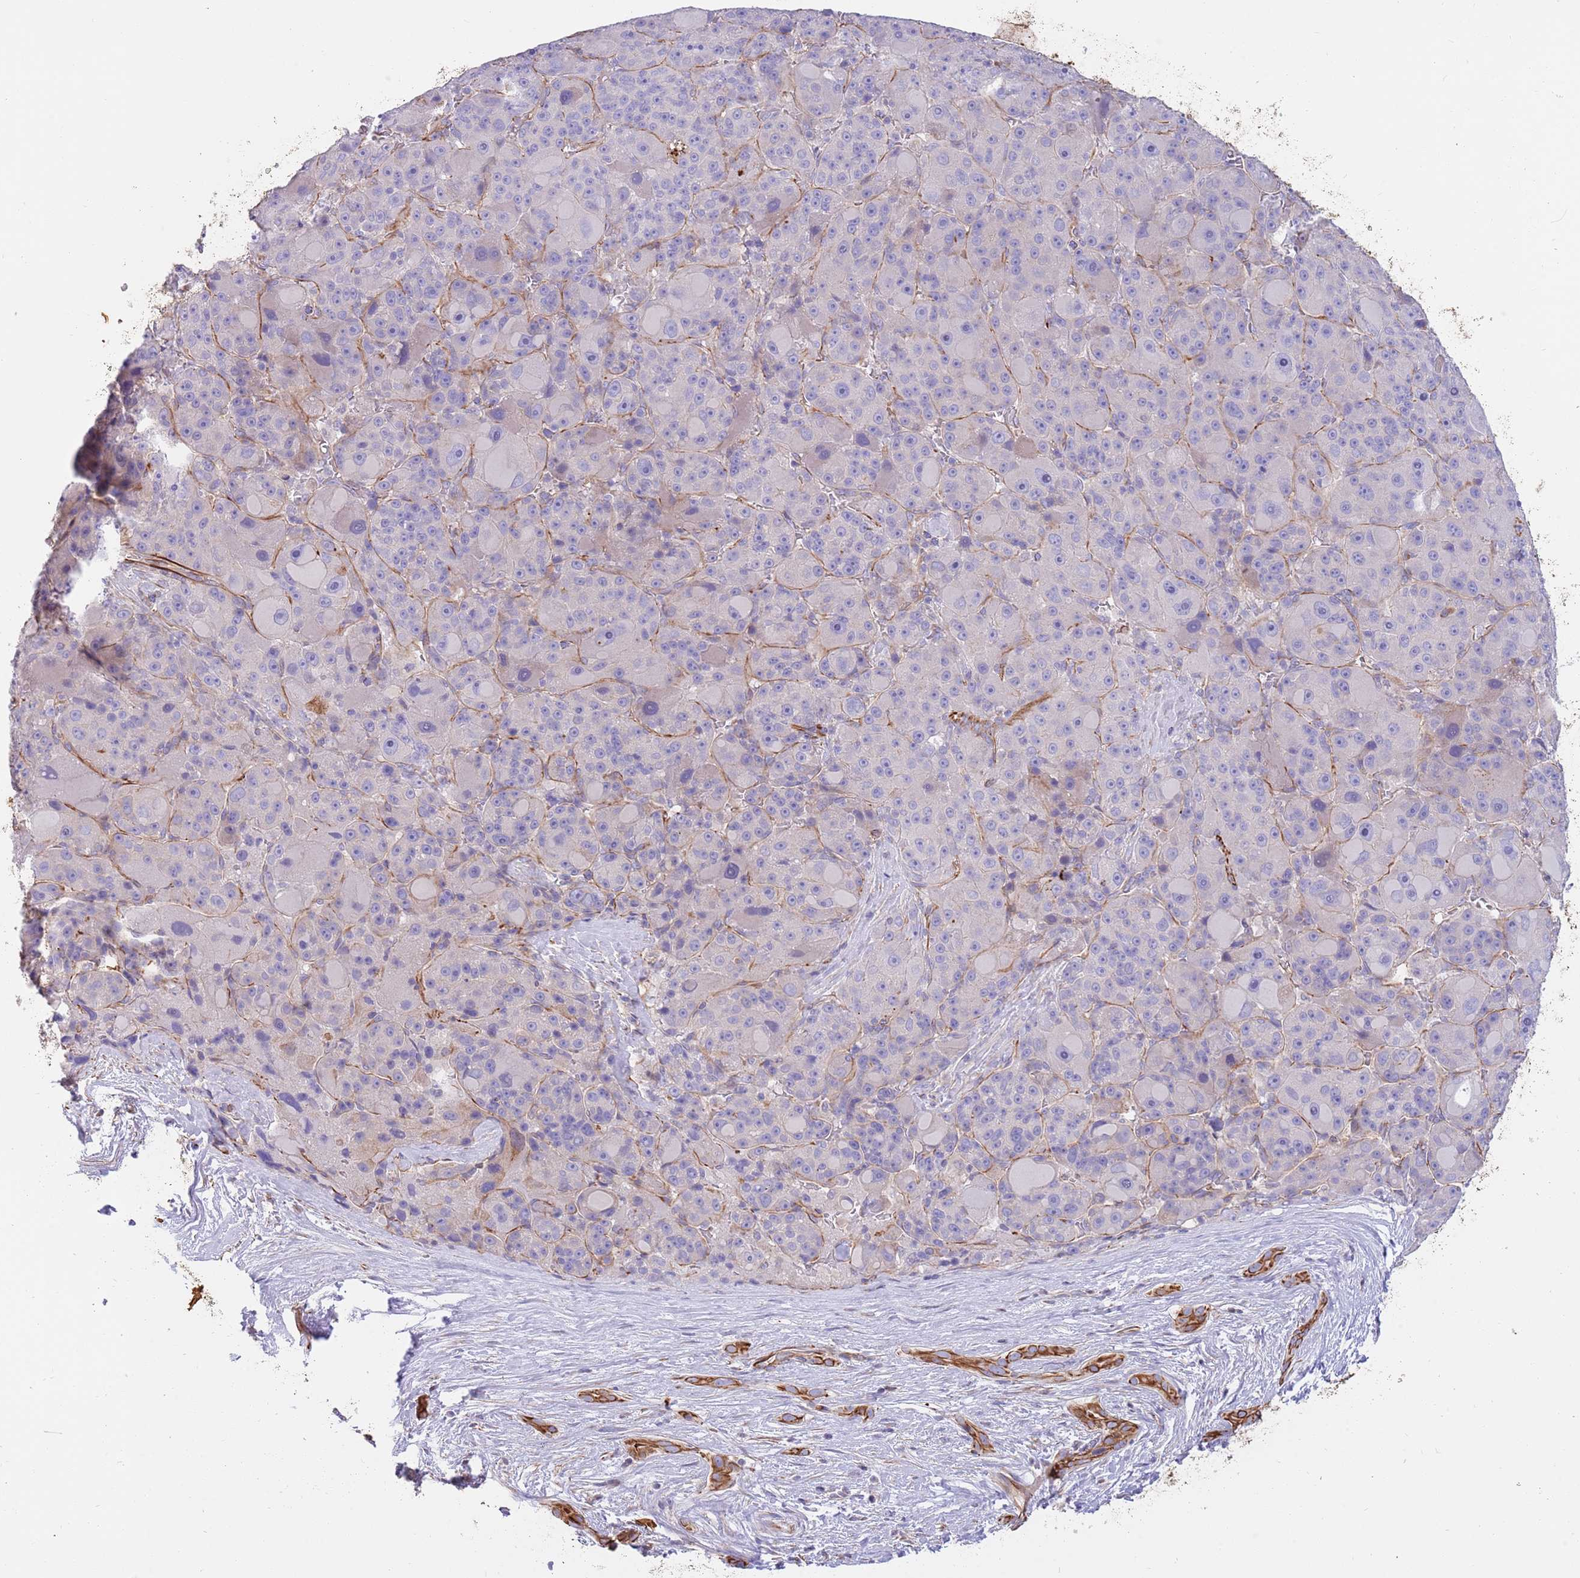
{"staining": {"intensity": "negative", "quantity": "none", "location": "none"}, "tissue": "liver cancer", "cell_type": "Tumor cells", "image_type": "cancer", "snomed": [{"axis": "morphology", "description": "Carcinoma, Hepatocellular, NOS"}, {"axis": "topography", "description": "Liver"}], "caption": "Immunohistochemistry micrograph of human liver hepatocellular carcinoma stained for a protein (brown), which exhibits no staining in tumor cells.", "gene": "MOGAT1", "patient": {"sex": "male", "age": 76}}